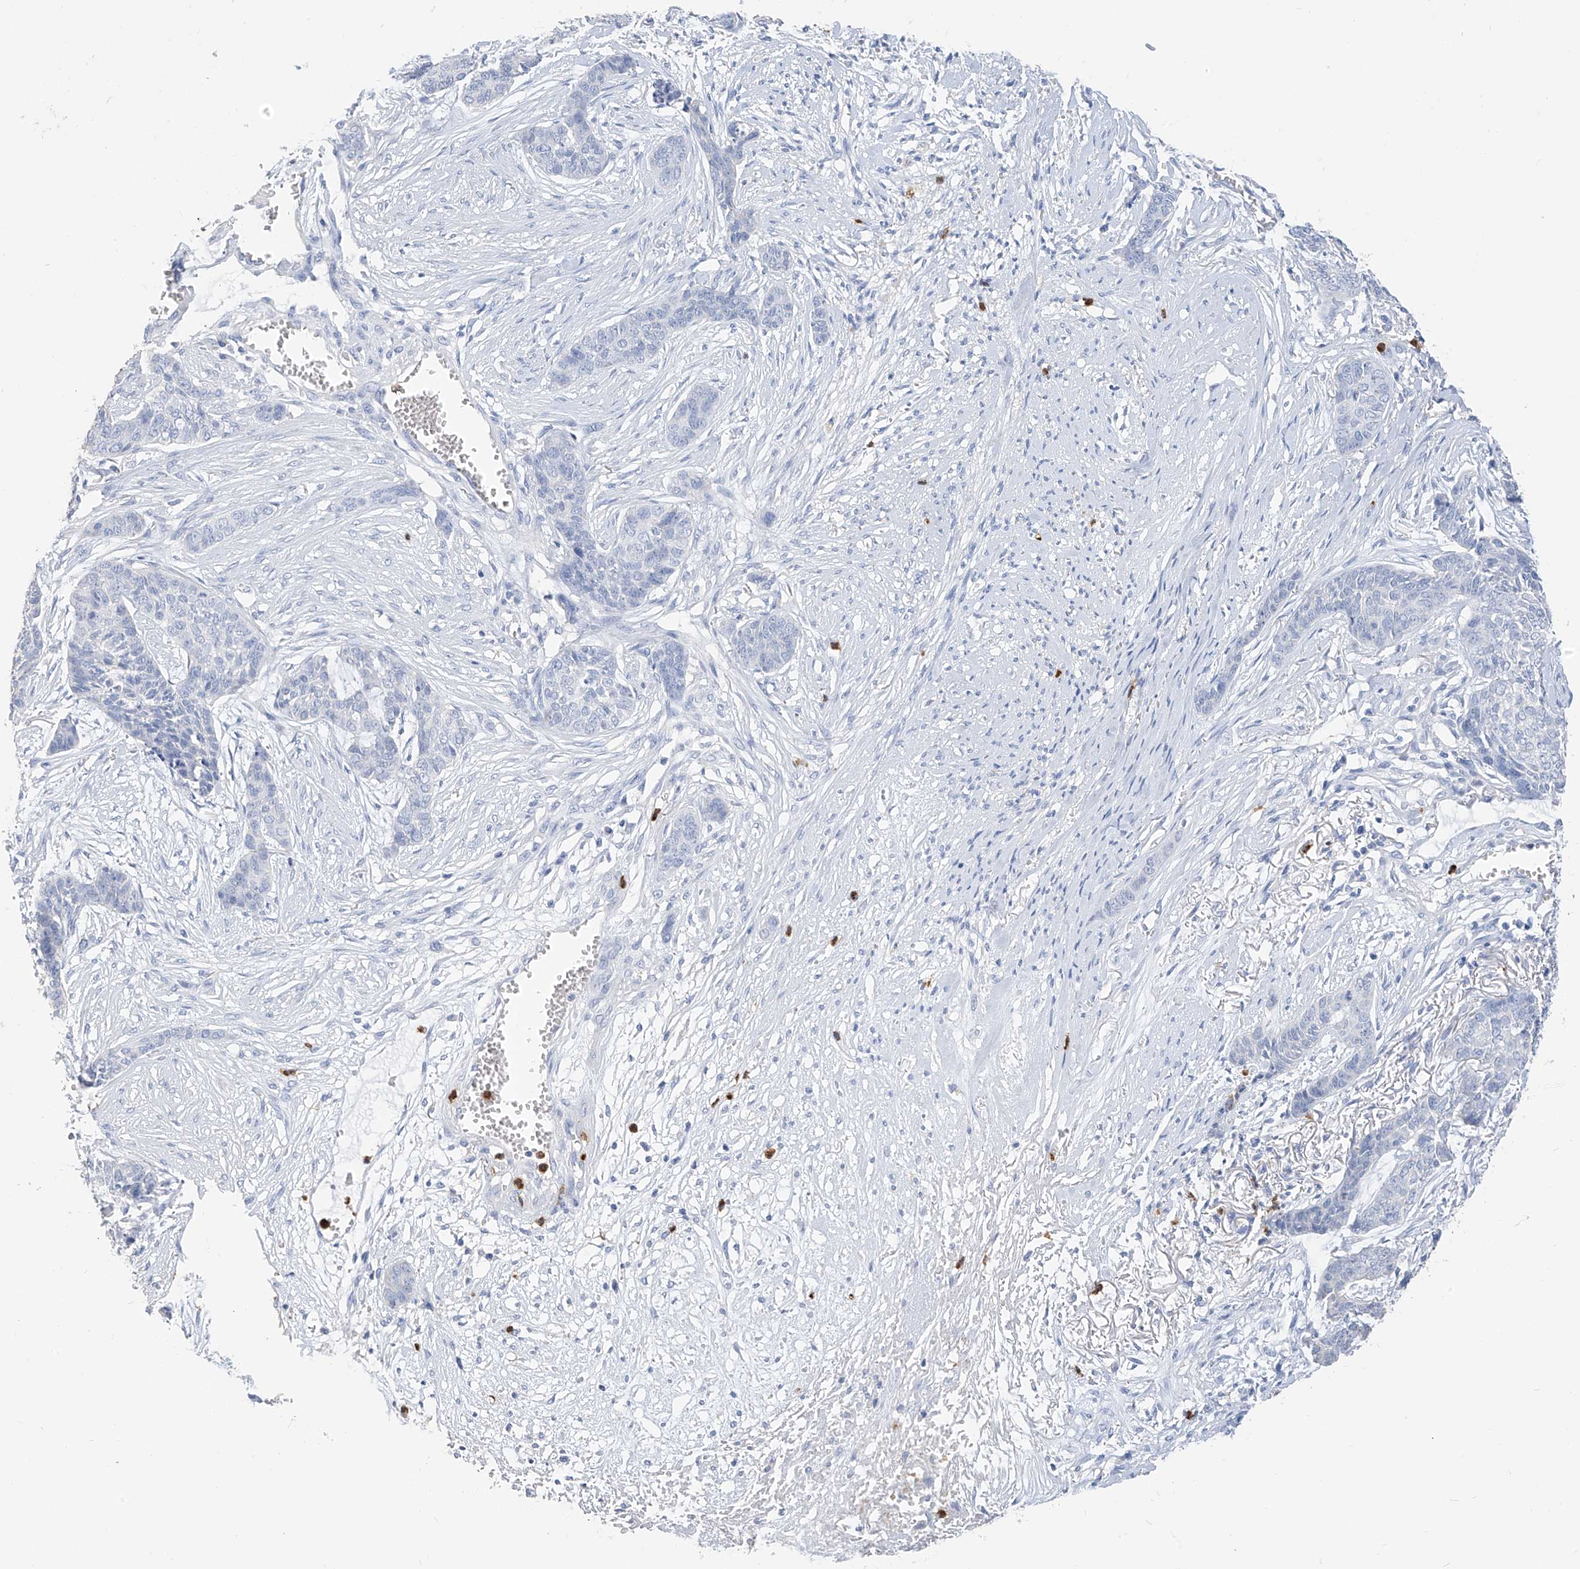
{"staining": {"intensity": "negative", "quantity": "none", "location": "none"}, "tissue": "skin cancer", "cell_type": "Tumor cells", "image_type": "cancer", "snomed": [{"axis": "morphology", "description": "Basal cell carcinoma"}, {"axis": "topography", "description": "Skin"}], "caption": "The image reveals no staining of tumor cells in basal cell carcinoma (skin).", "gene": "PAFAH1B3", "patient": {"sex": "female", "age": 64}}